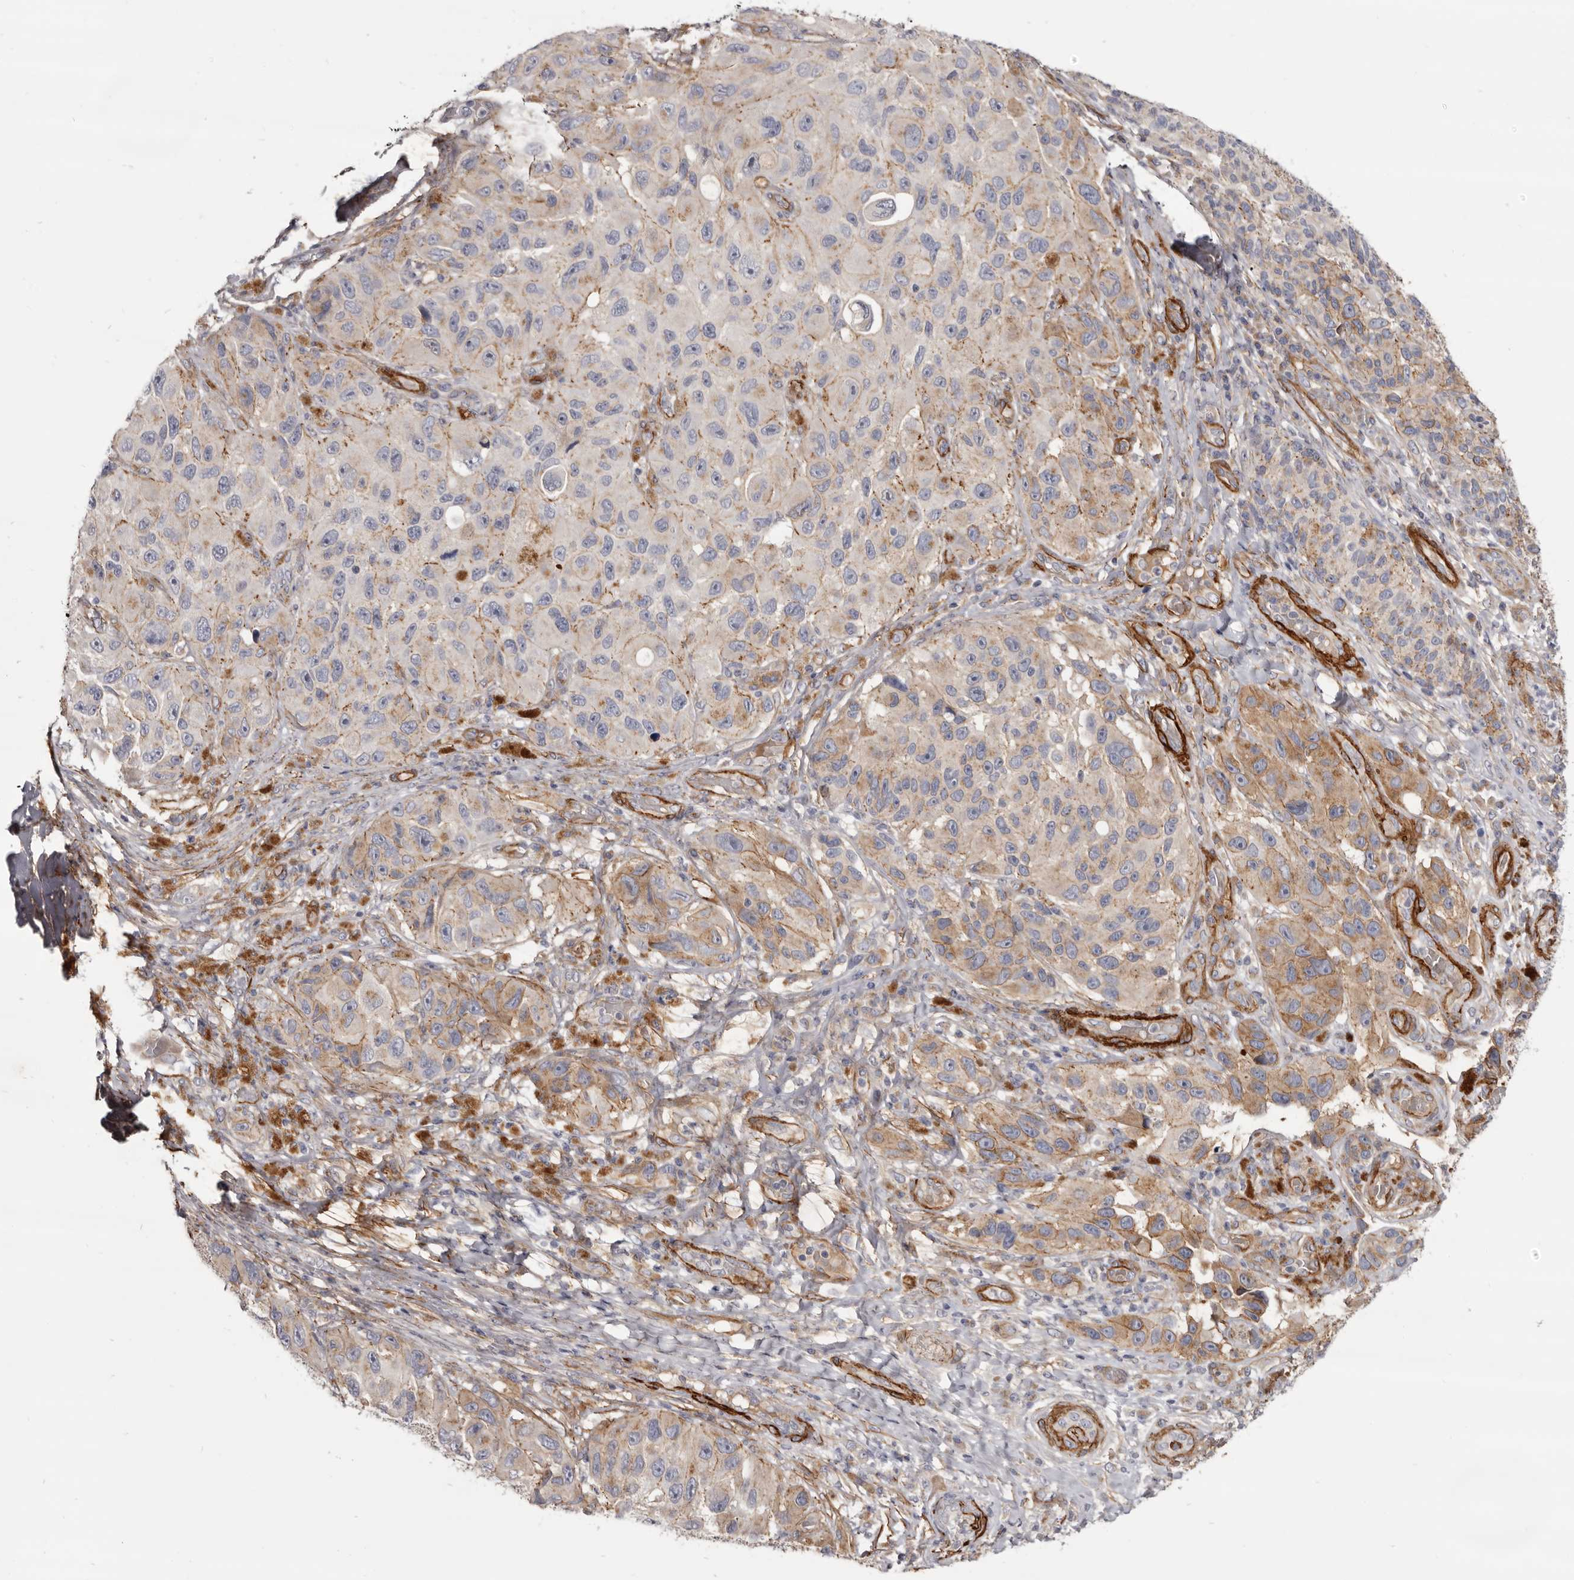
{"staining": {"intensity": "moderate", "quantity": "<25%", "location": "cytoplasmic/membranous"}, "tissue": "melanoma", "cell_type": "Tumor cells", "image_type": "cancer", "snomed": [{"axis": "morphology", "description": "Malignant melanoma, NOS"}, {"axis": "topography", "description": "Skin"}], "caption": "Protein expression analysis of melanoma shows moderate cytoplasmic/membranous positivity in about <25% of tumor cells.", "gene": "CGN", "patient": {"sex": "female", "age": 73}}